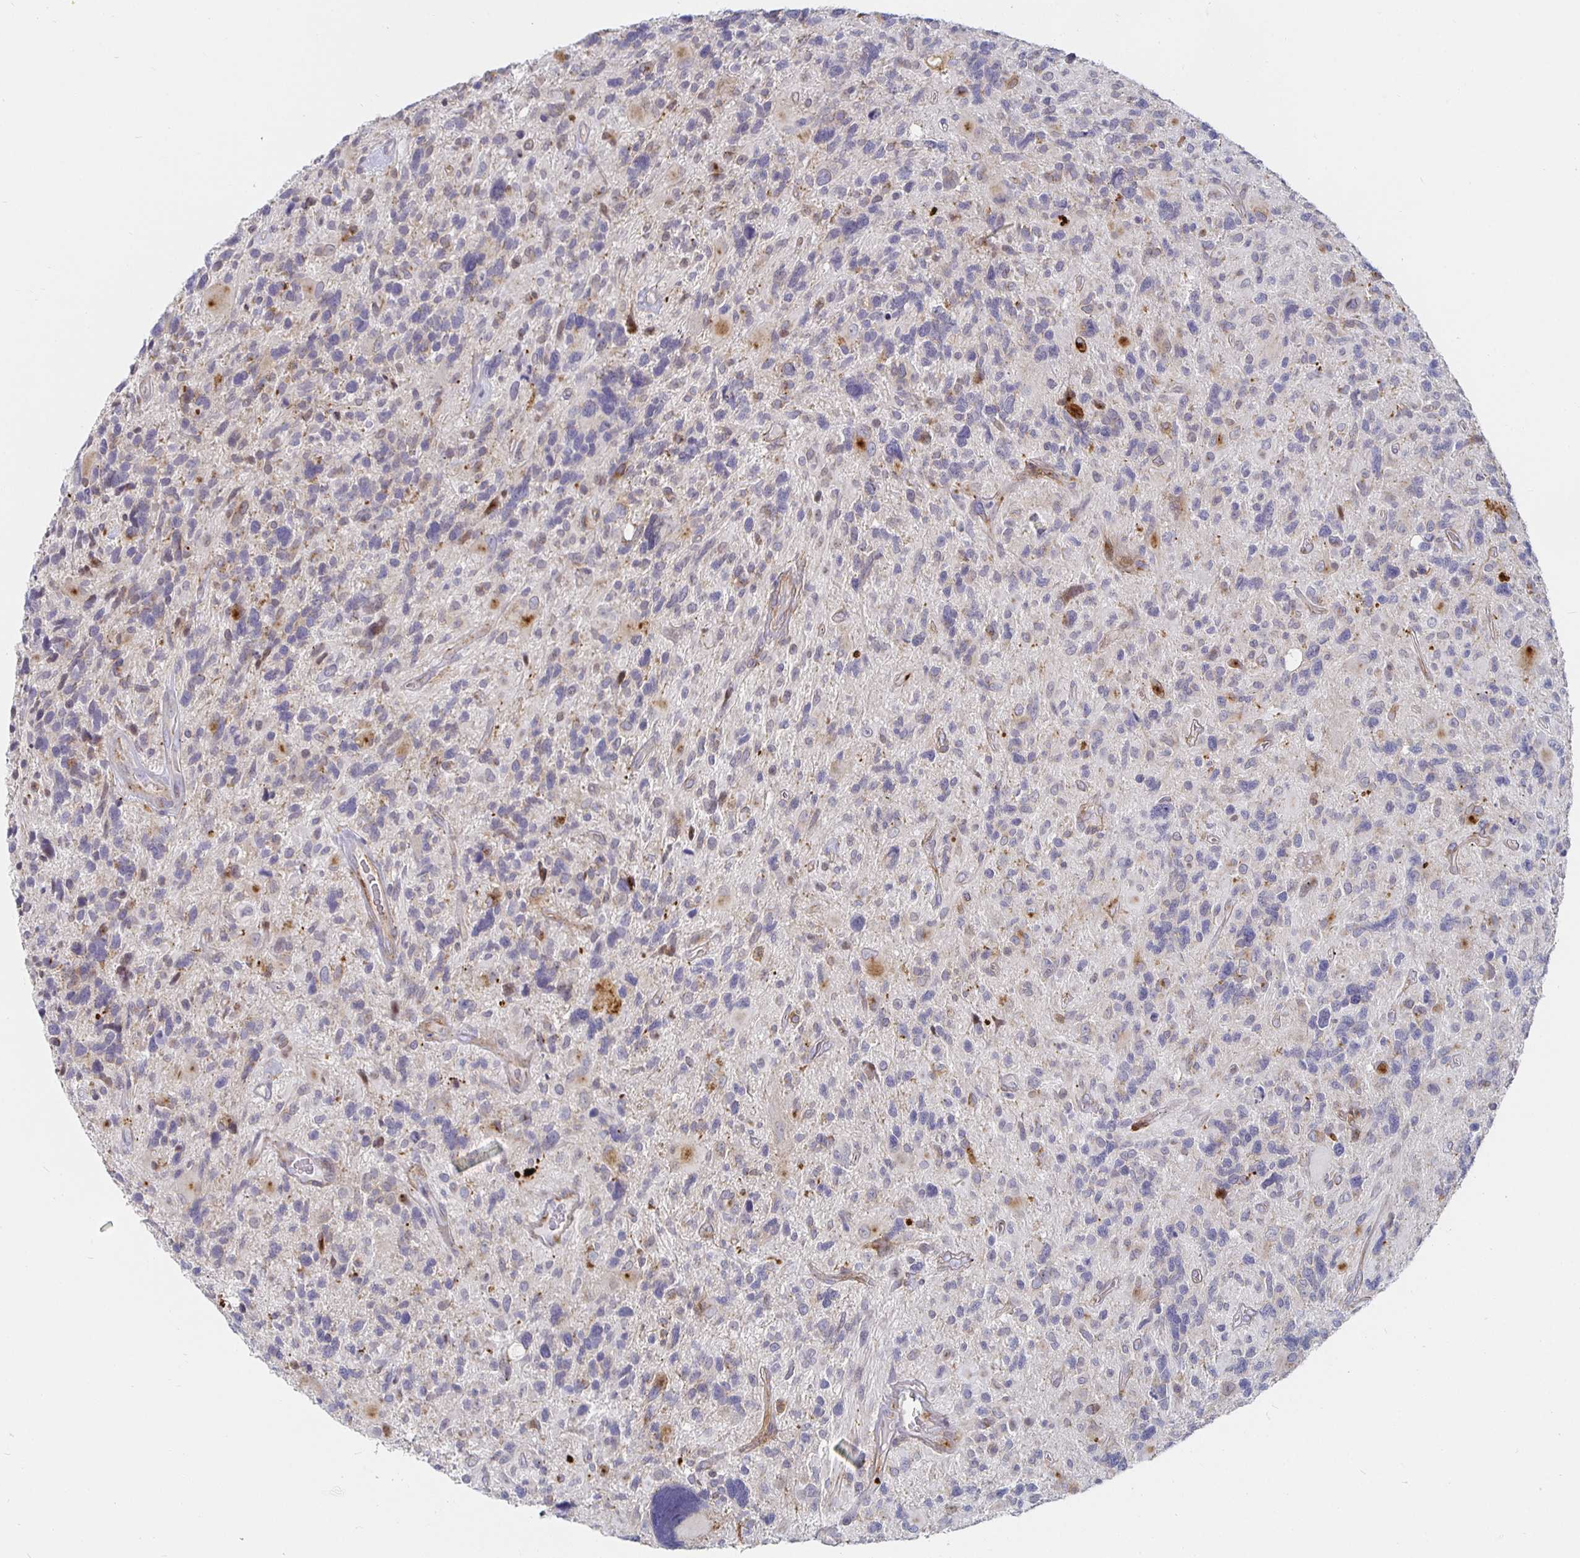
{"staining": {"intensity": "strong", "quantity": "<25%", "location": "cytoplasmic/membranous"}, "tissue": "glioma", "cell_type": "Tumor cells", "image_type": "cancer", "snomed": [{"axis": "morphology", "description": "Glioma, malignant, High grade"}, {"axis": "topography", "description": "Brain"}], "caption": "Glioma stained for a protein reveals strong cytoplasmic/membranous positivity in tumor cells. Using DAB (3,3'-diaminobenzidine) (brown) and hematoxylin (blue) stains, captured at high magnification using brightfield microscopy.", "gene": "S100G", "patient": {"sex": "male", "age": 49}}